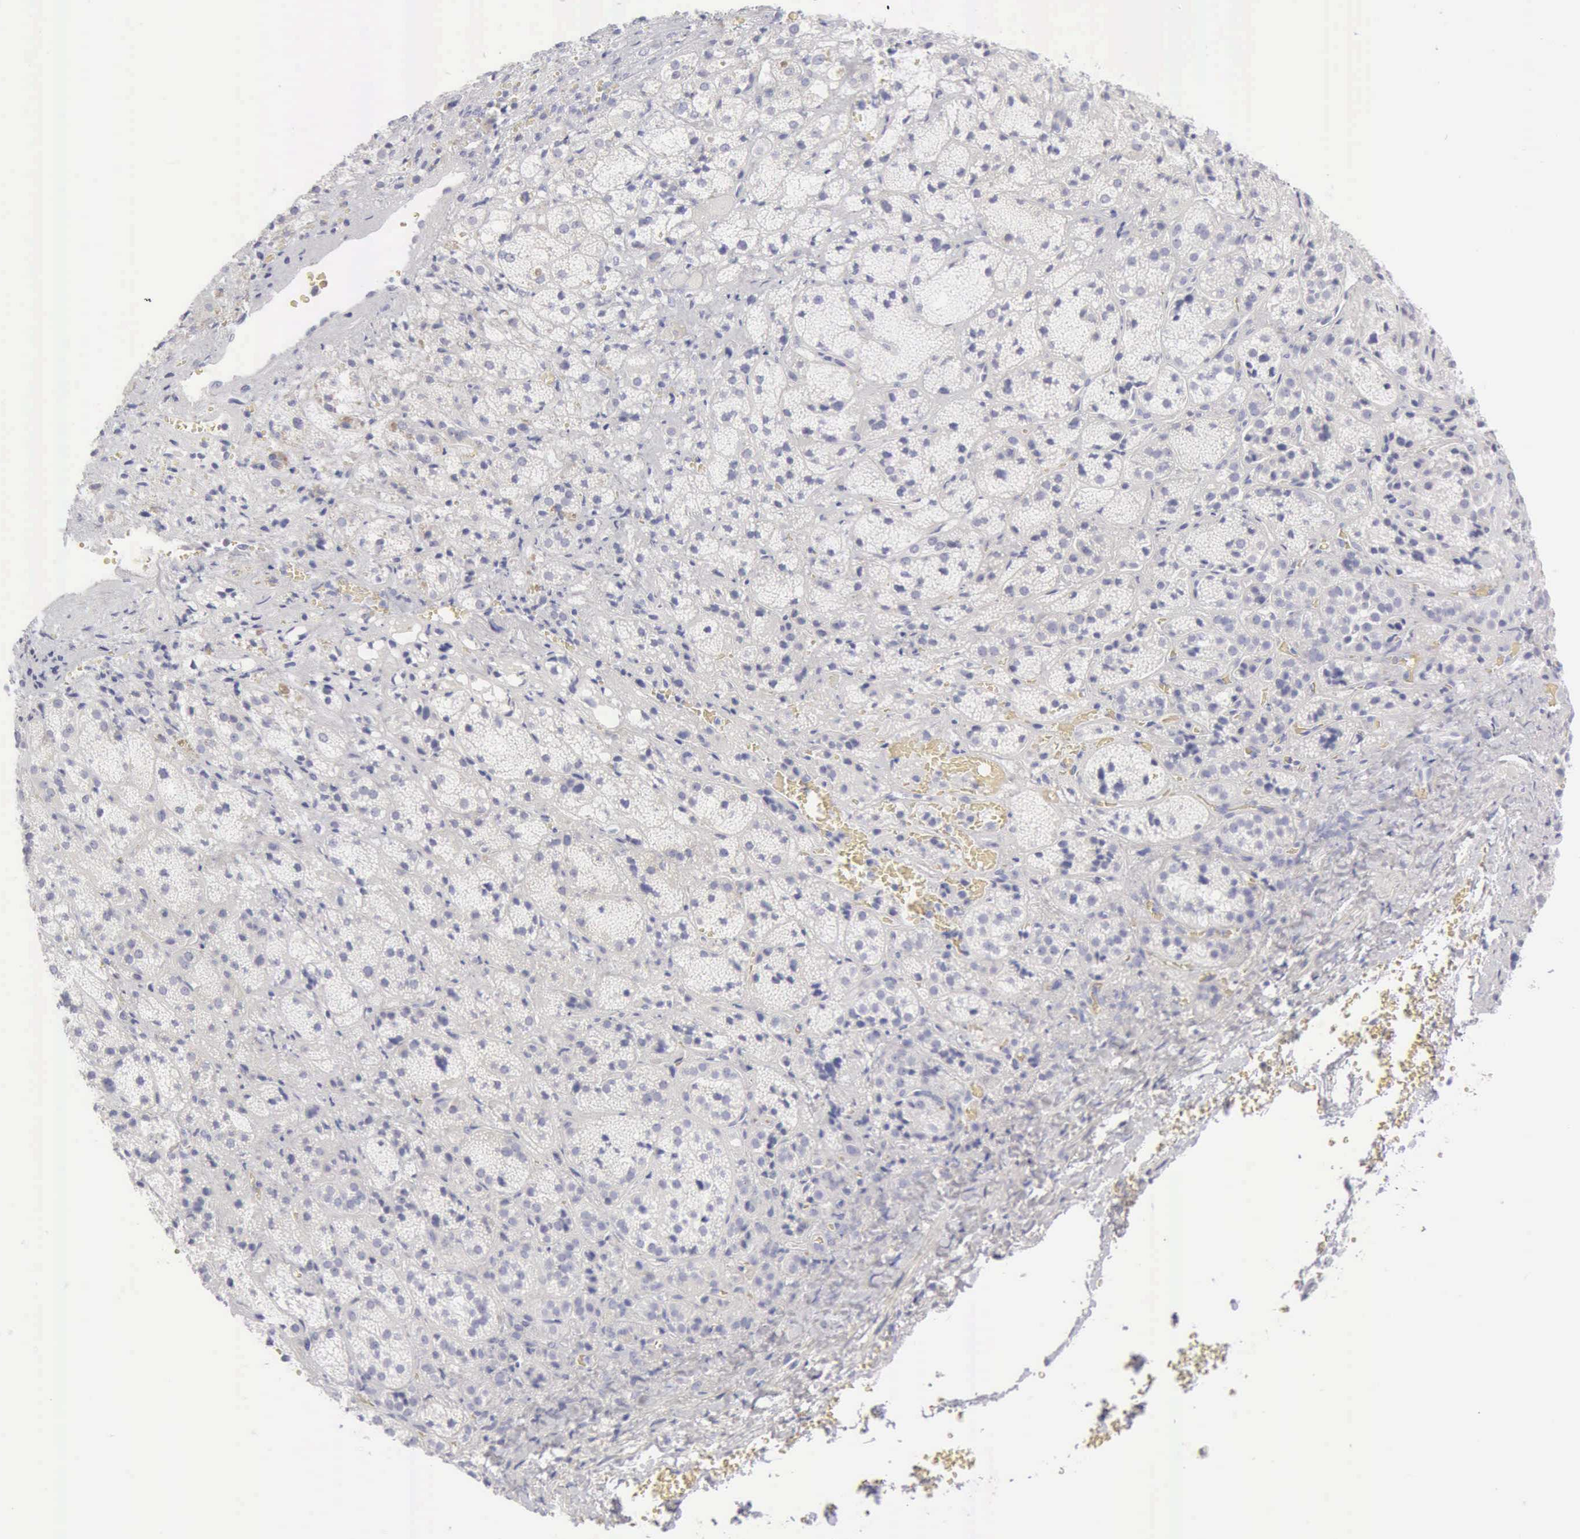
{"staining": {"intensity": "negative", "quantity": "none", "location": "none"}, "tissue": "adrenal gland", "cell_type": "Glandular cells", "image_type": "normal", "snomed": [{"axis": "morphology", "description": "Normal tissue, NOS"}, {"axis": "topography", "description": "Adrenal gland"}], "caption": "Glandular cells show no significant expression in normal adrenal gland. (DAB (3,3'-diaminobenzidine) immunohistochemistry (IHC) with hematoxylin counter stain).", "gene": "KRT10", "patient": {"sex": "female", "age": 71}}